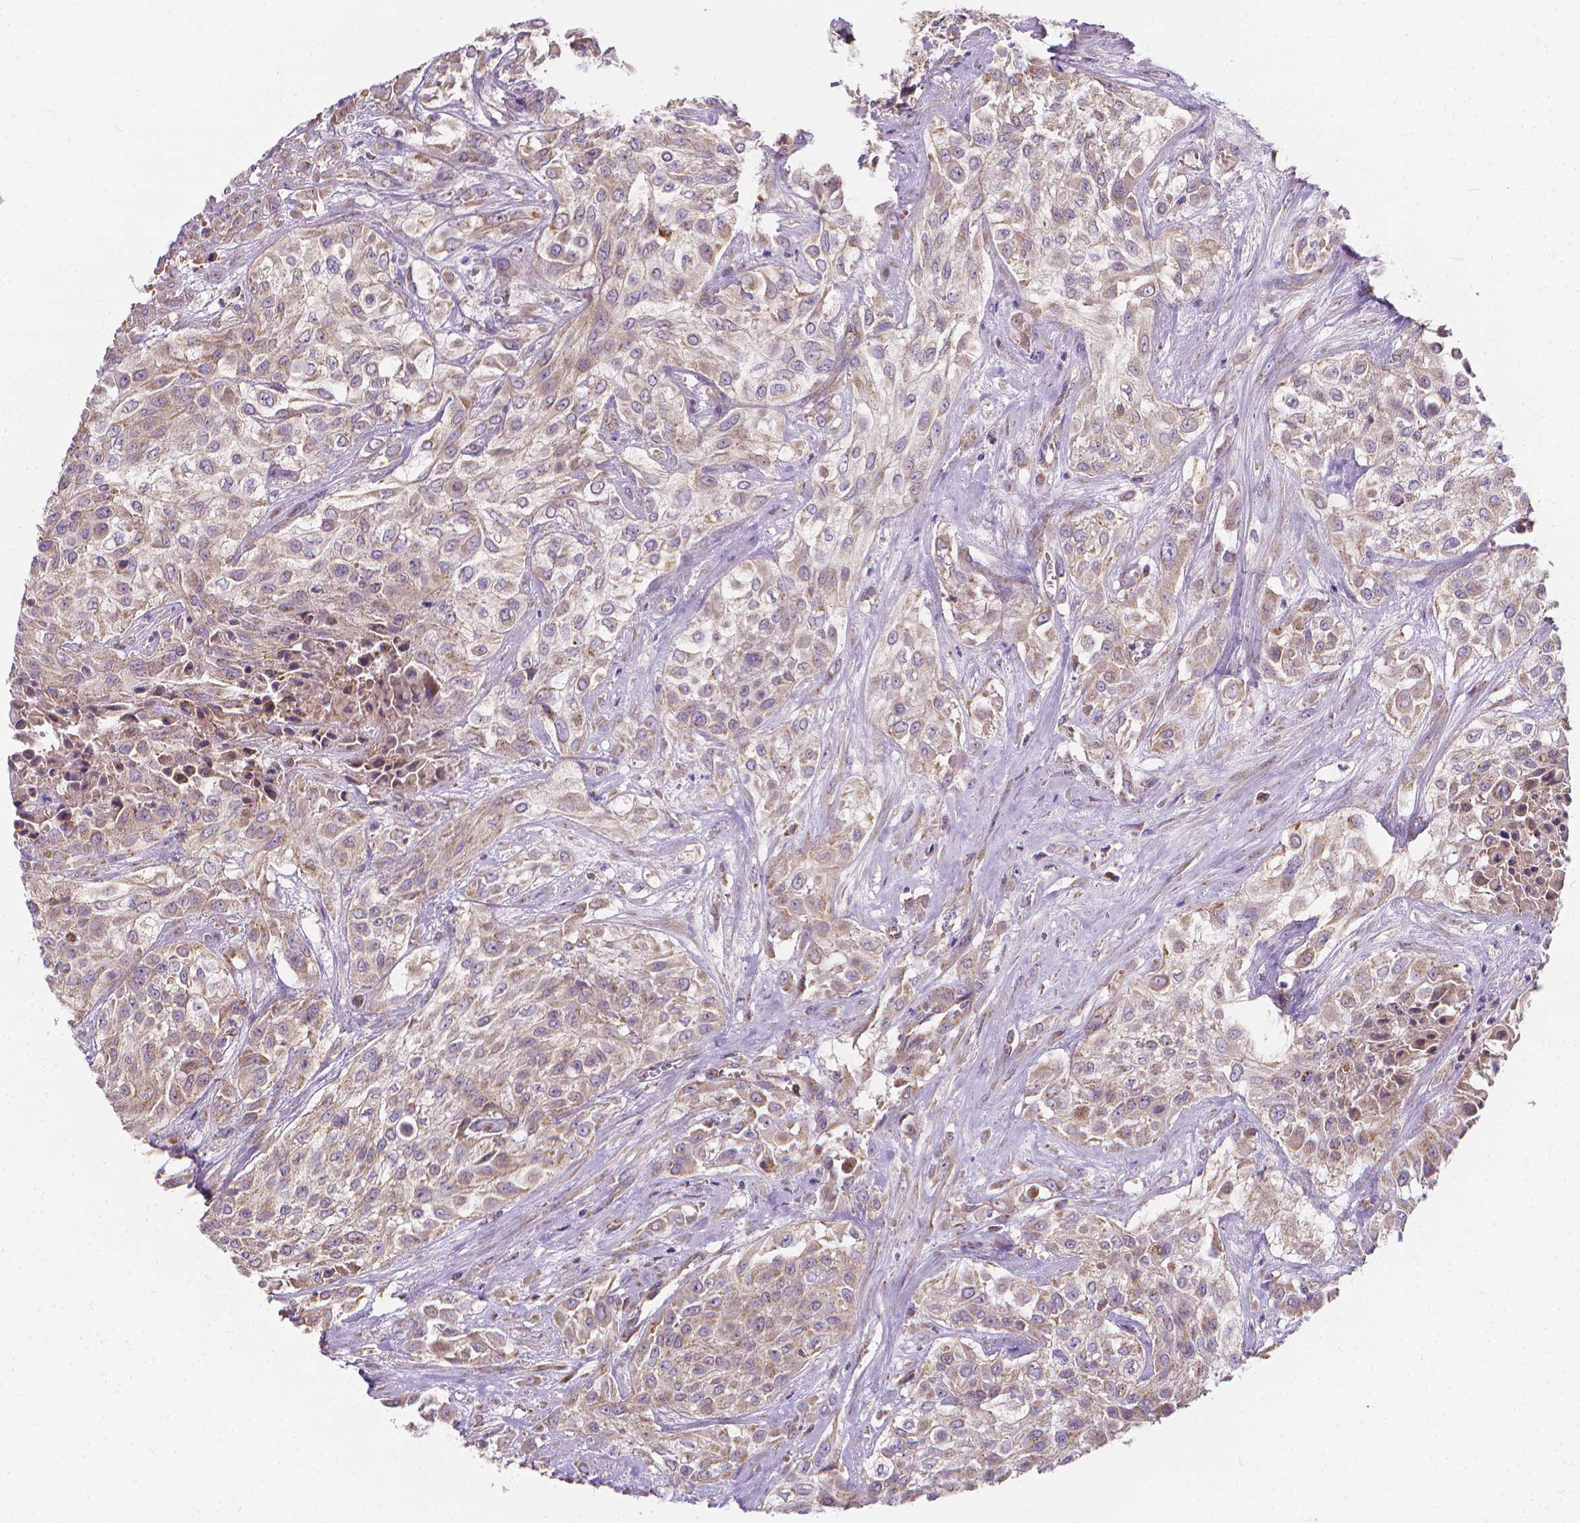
{"staining": {"intensity": "weak", "quantity": "25%-75%", "location": "cytoplasmic/membranous"}, "tissue": "urothelial cancer", "cell_type": "Tumor cells", "image_type": "cancer", "snomed": [{"axis": "morphology", "description": "Urothelial carcinoma, High grade"}, {"axis": "topography", "description": "Urinary bladder"}], "caption": "An image showing weak cytoplasmic/membranous staining in approximately 25%-75% of tumor cells in urothelial cancer, as visualized by brown immunohistochemical staining.", "gene": "SNCAIP", "patient": {"sex": "male", "age": 57}}